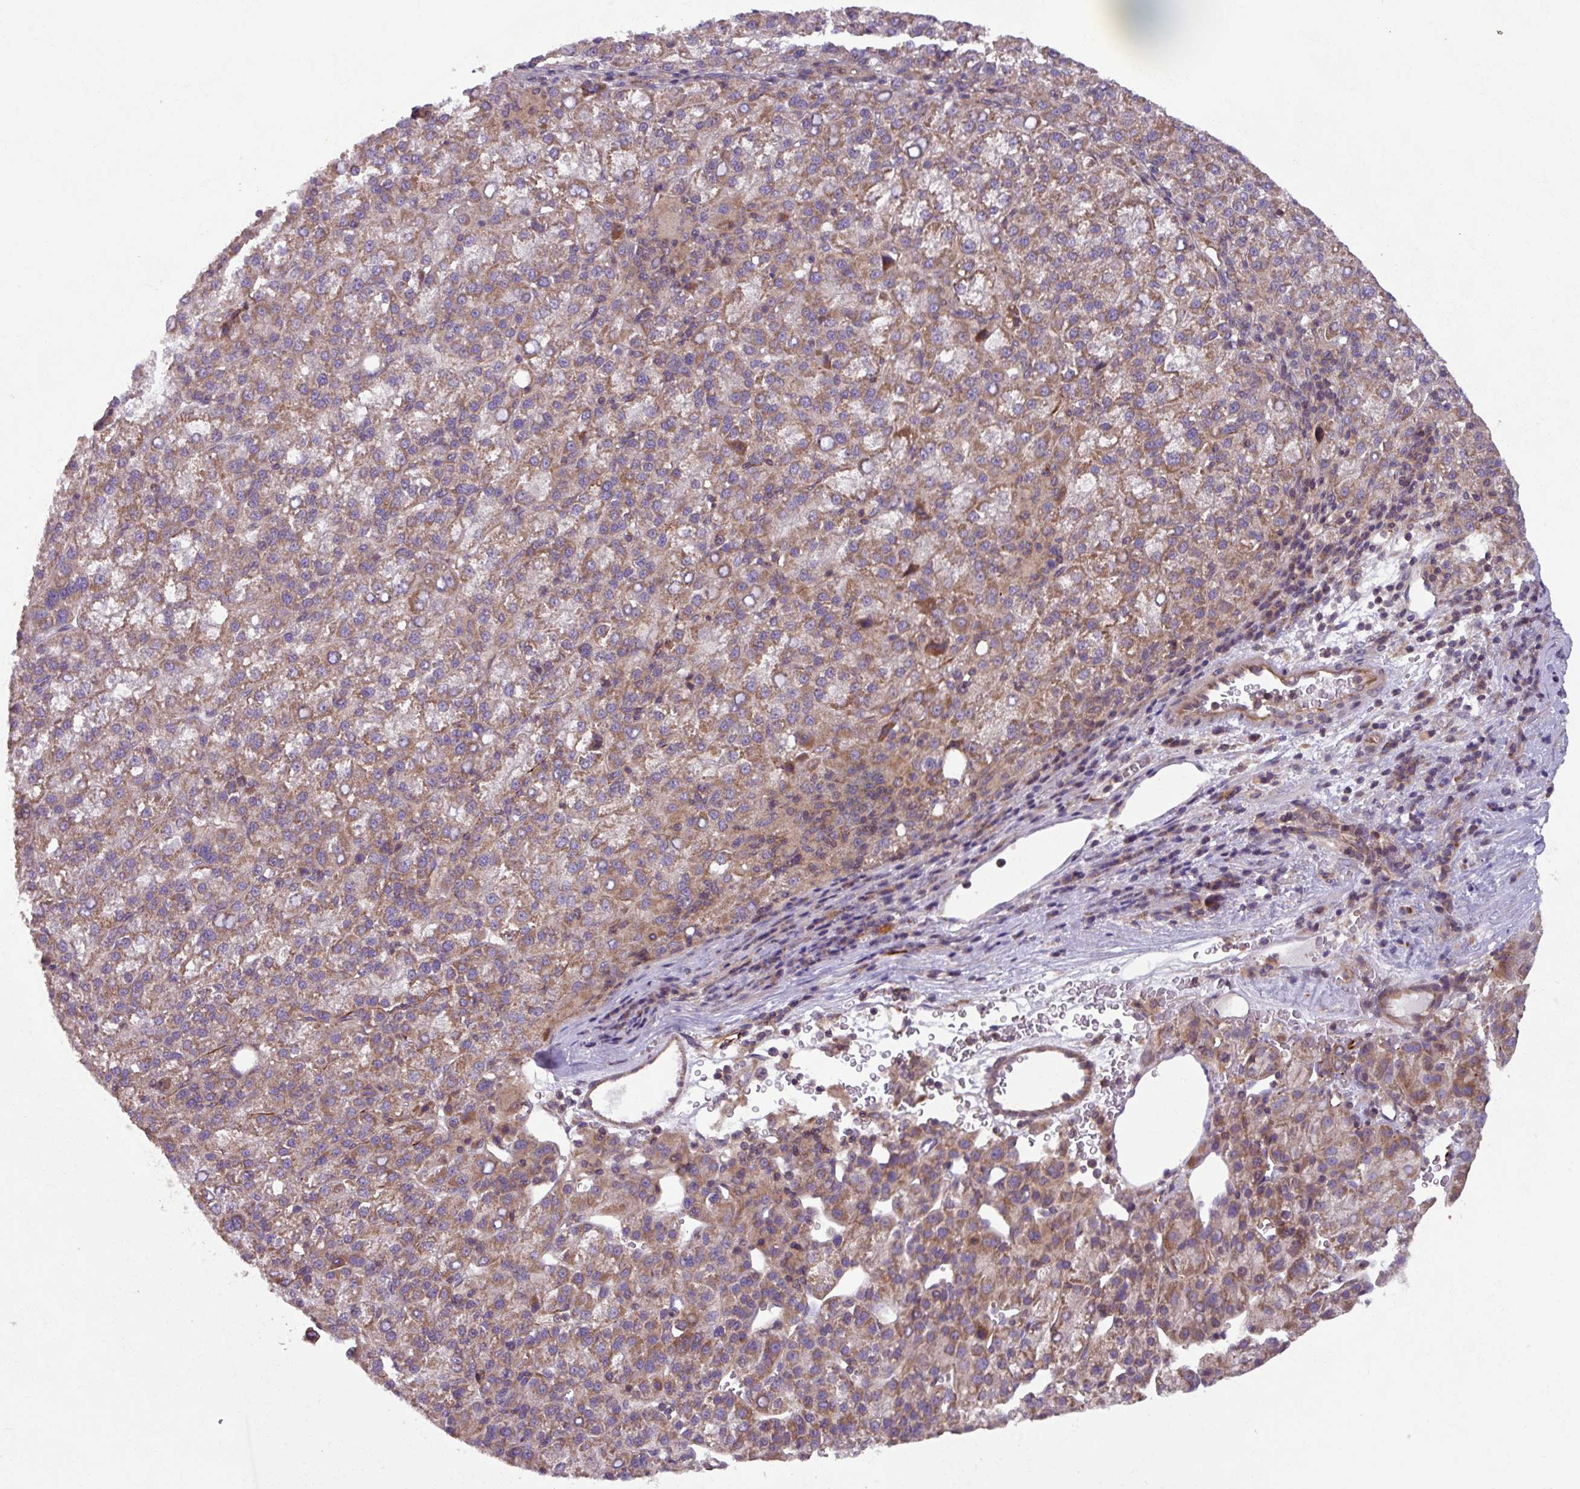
{"staining": {"intensity": "moderate", "quantity": ">75%", "location": "cytoplasmic/membranous"}, "tissue": "liver cancer", "cell_type": "Tumor cells", "image_type": "cancer", "snomed": [{"axis": "morphology", "description": "Carcinoma, Hepatocellular, NOS"}, {"axis": "topography", "description": "Liver"}], "caption": "Immunohistochemistry (IHC) (DAB) staining of human hepatocellular carcinoma (liver) displays moderate cytoplasmic/membranous protein positivity in about >75% of tumor cells. (DAB (3,3'-diaminobenzidine) IHC with brightfield microscopy, high magnification).", "gene": "PLEKHD1", "patient": {"sex": "female", "age": 58}}